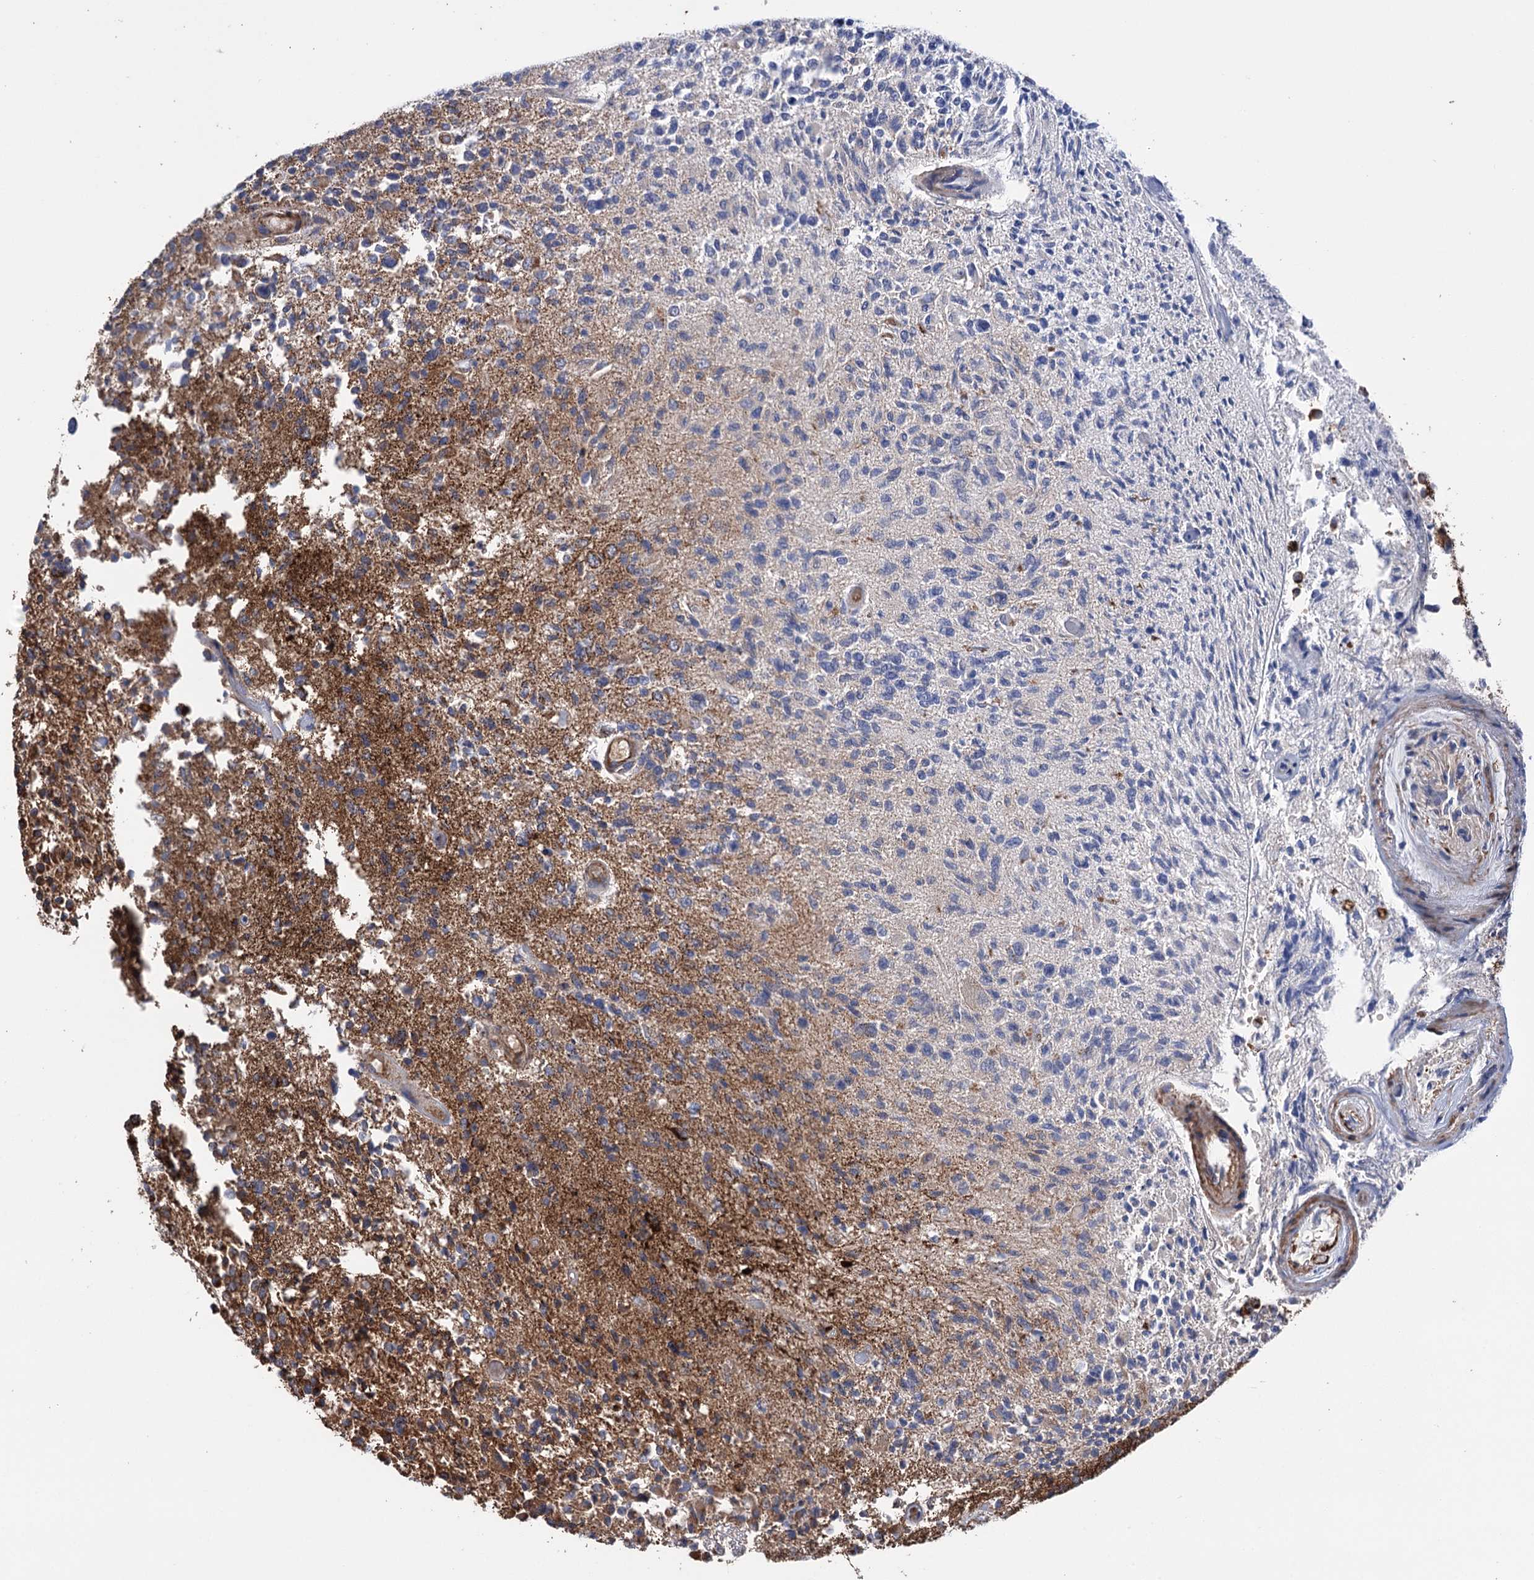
{"staining": {"intensity": "moderate", "quantity": "25%-75%", "location": "cytoplasmic/membranous"}, "tissue": "glioma", "cell_type": "Tumor cells", "image_type": "cancer", "snomed": [{"axis": "morphology", "description": "Glioma, malignant, High grade"}, {"axis": "morphology", "description": "Glioblastoma, NOS"}, {"axis": "topography", "description": "Brain"}], "caption": "This micrograph exhibits immunohistochemistry (IHC) staining of human glioblastoma, with medium moderate cytoplasmic/membranous staining in approximately 25%-75% of tumor cells.", "gene": "SUCLA2", "patient": {"sex": "male", "age": 60}}